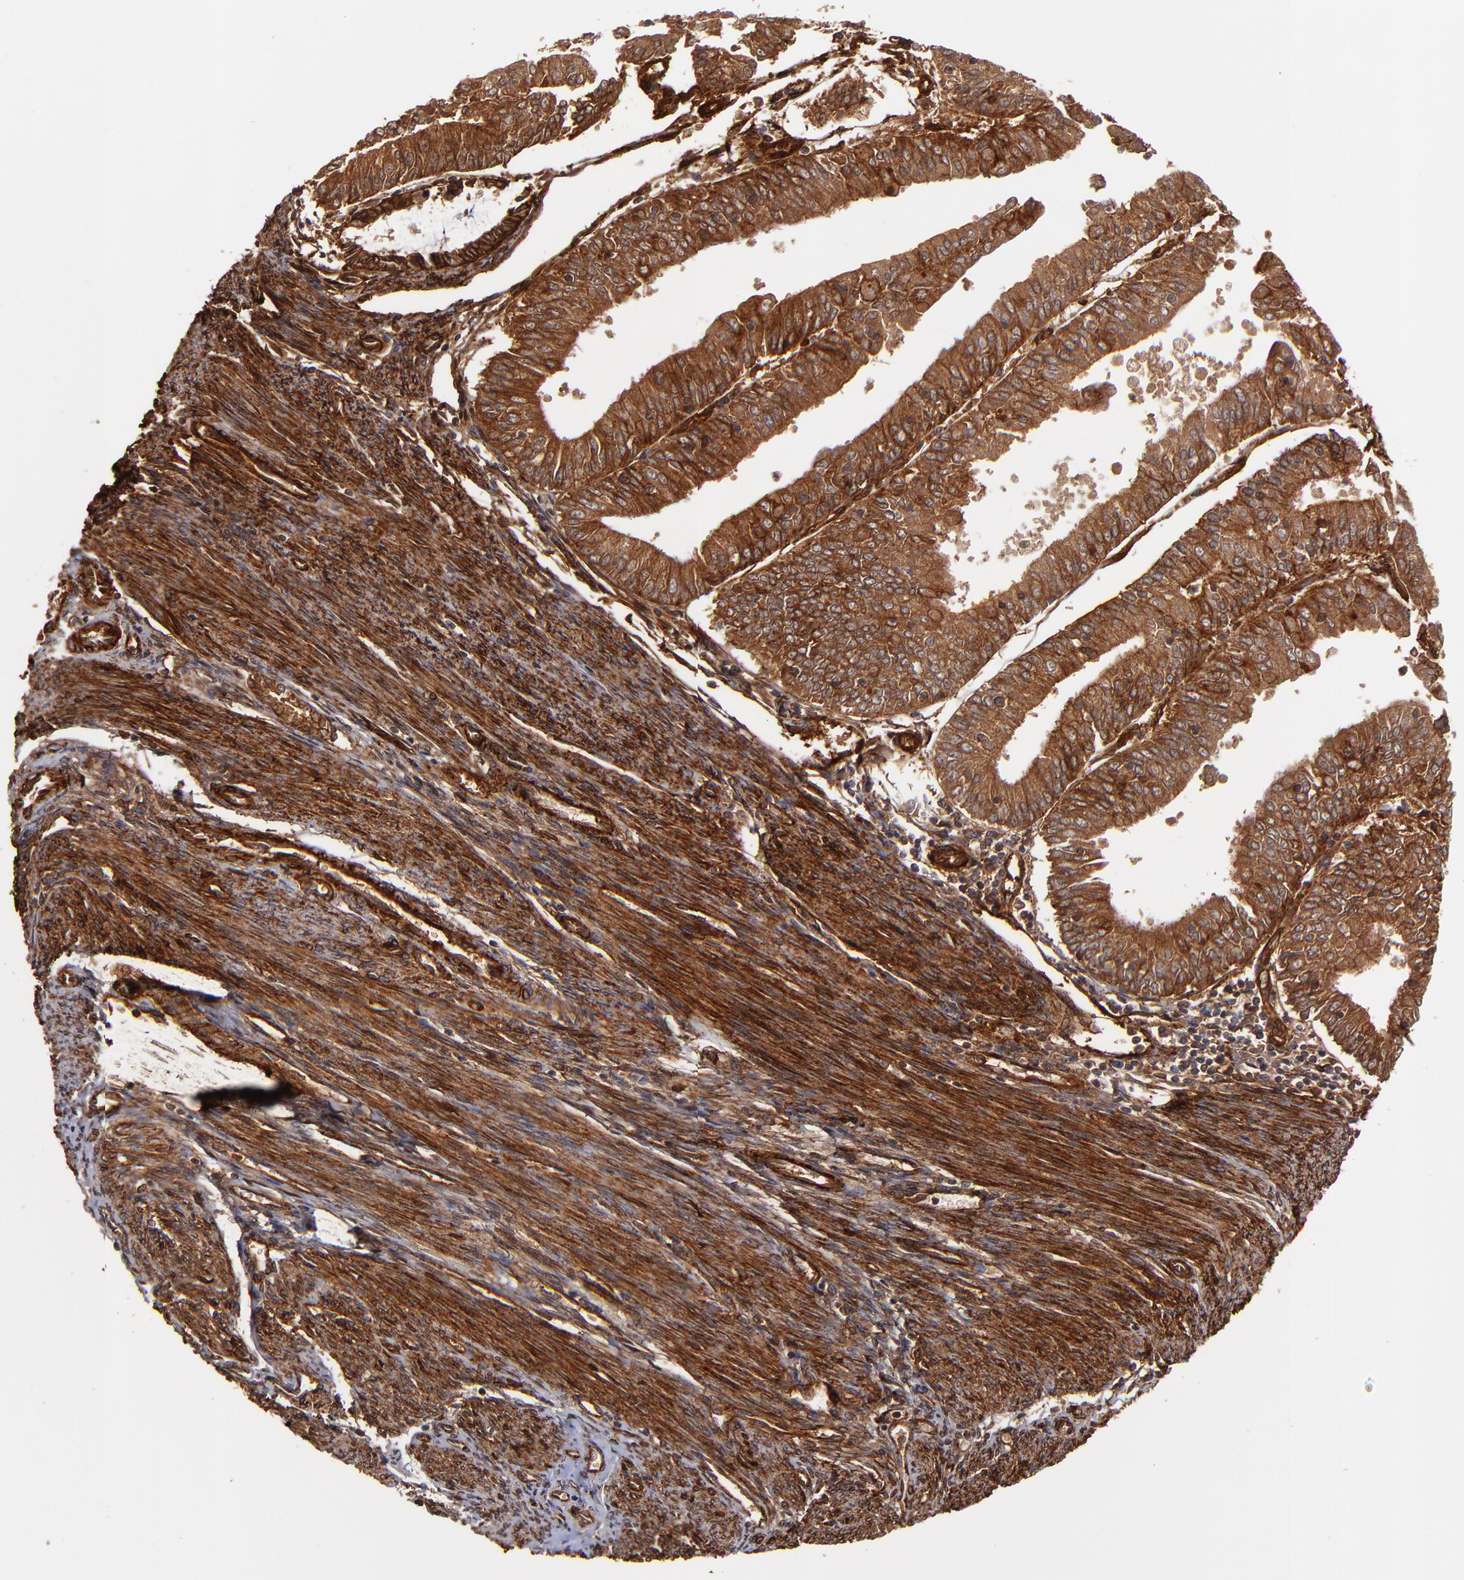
{"staining": {"intensity": "strong", "quantity": ">75%", "location": "cytoplasmic/membranous"}, "tissue": "endometrial cancer", "cell_type": "Tumor cells", "image_type": "cancer", "snomed": [{"axis": "morphology", "description": "Adenocarcinoma, NOS"}, {"axis": "topography", "description": "Endometrium"}], "caption": "DAB immunohistochemical staining of endometrial cancer (adenocarcinoma) demonstrates strong cytoplasmic/membranous protein staining in about >75% of tumor cells. (Stains: DAB in brown, nuclei in blue, Microscopy: brightfield microscopy at high magnification).", "gene": "ITGB1", "patient": {"sex": "female", "age": 79}}